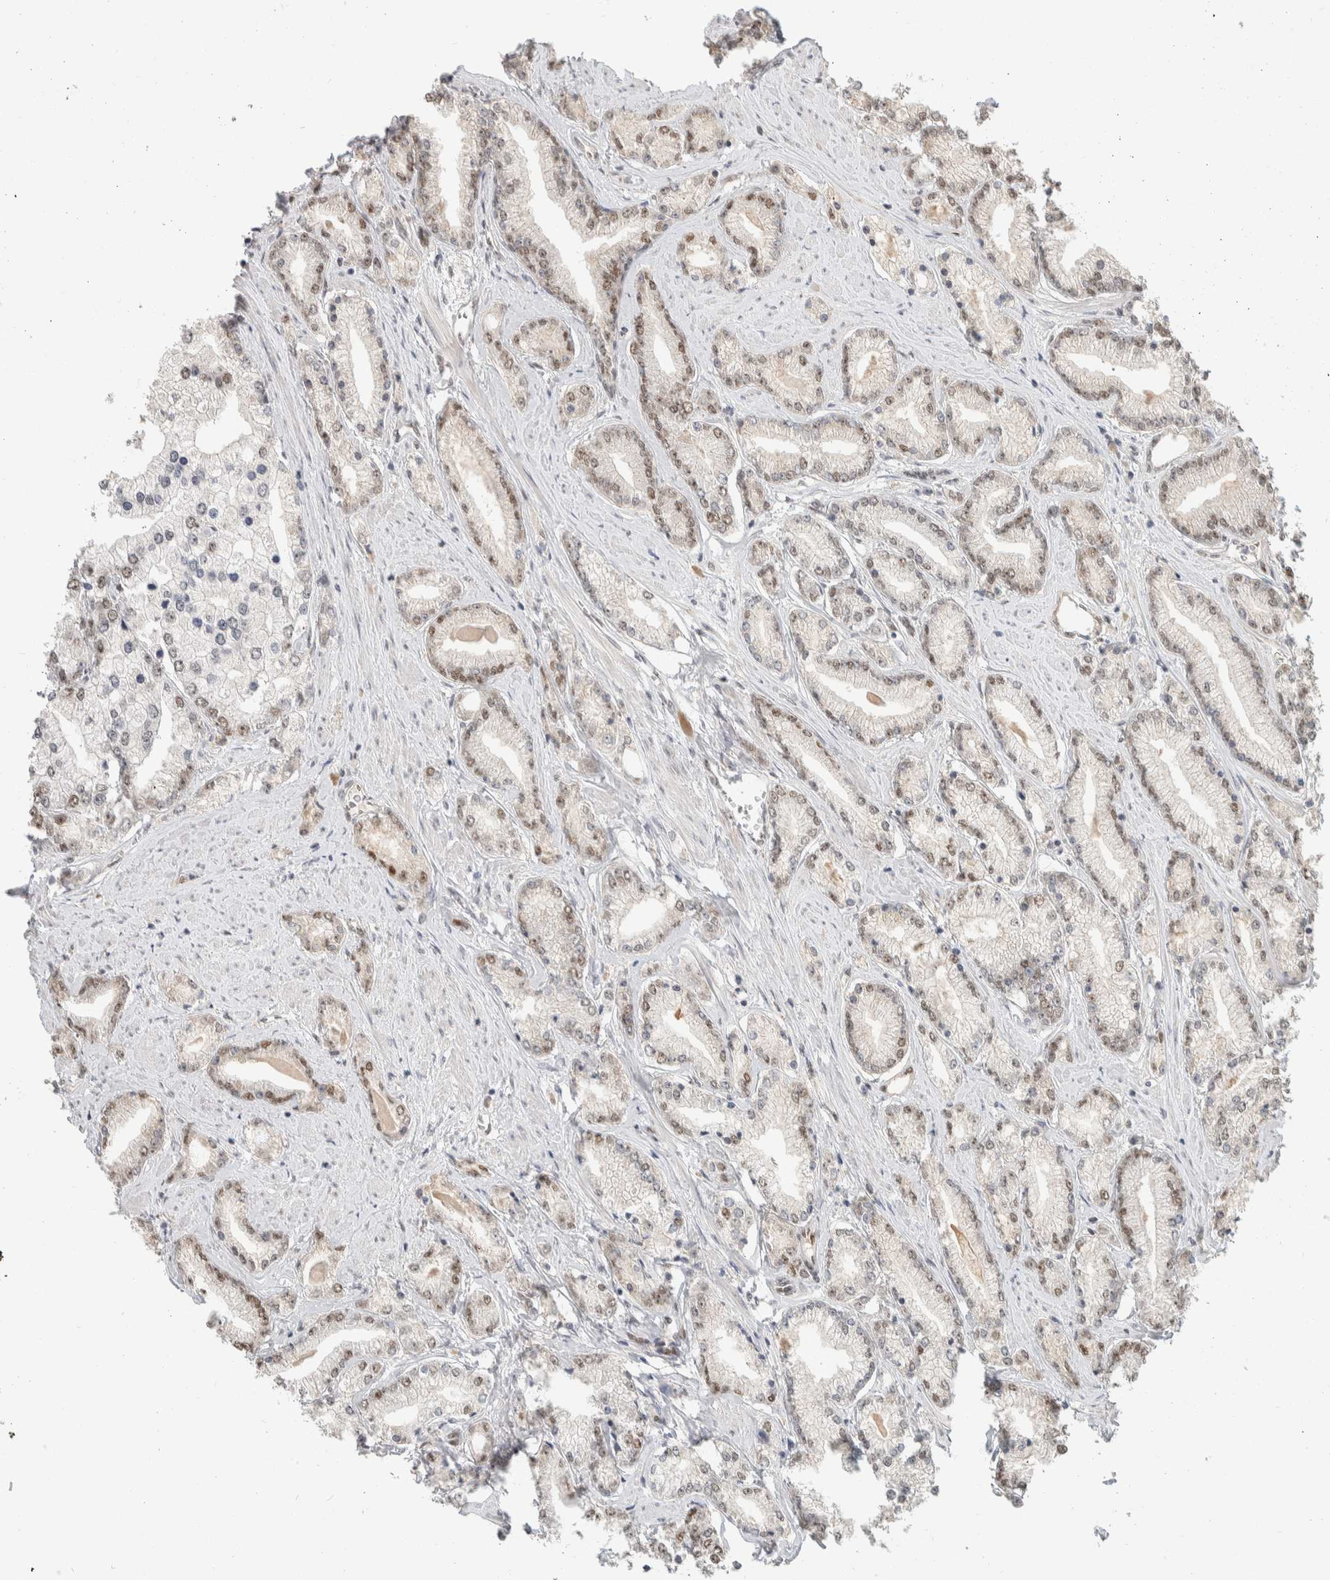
{"staining": {"intensity": "weak", "quantity": ">75%", "location": "nuclear"}, "tissue": "prostate cancer", "cell_type": "Tumor cells", "image_type": "cancer", "snomed": [{"axis": "morphology", "description": "Adenocarcinoma, Low grade"}, {"axis": "topography", "description": "Prostate"}], "caption": "Prostate cancer stained for a protein reveals weak nuclear positivity in tumor cells. The staining was performed using DAB, with brown indicating positive protein expression. Nuclei are stained blue with hematoxylin.", "gene": "PUS7", "patient": {"sex": "male", "age": 62}}